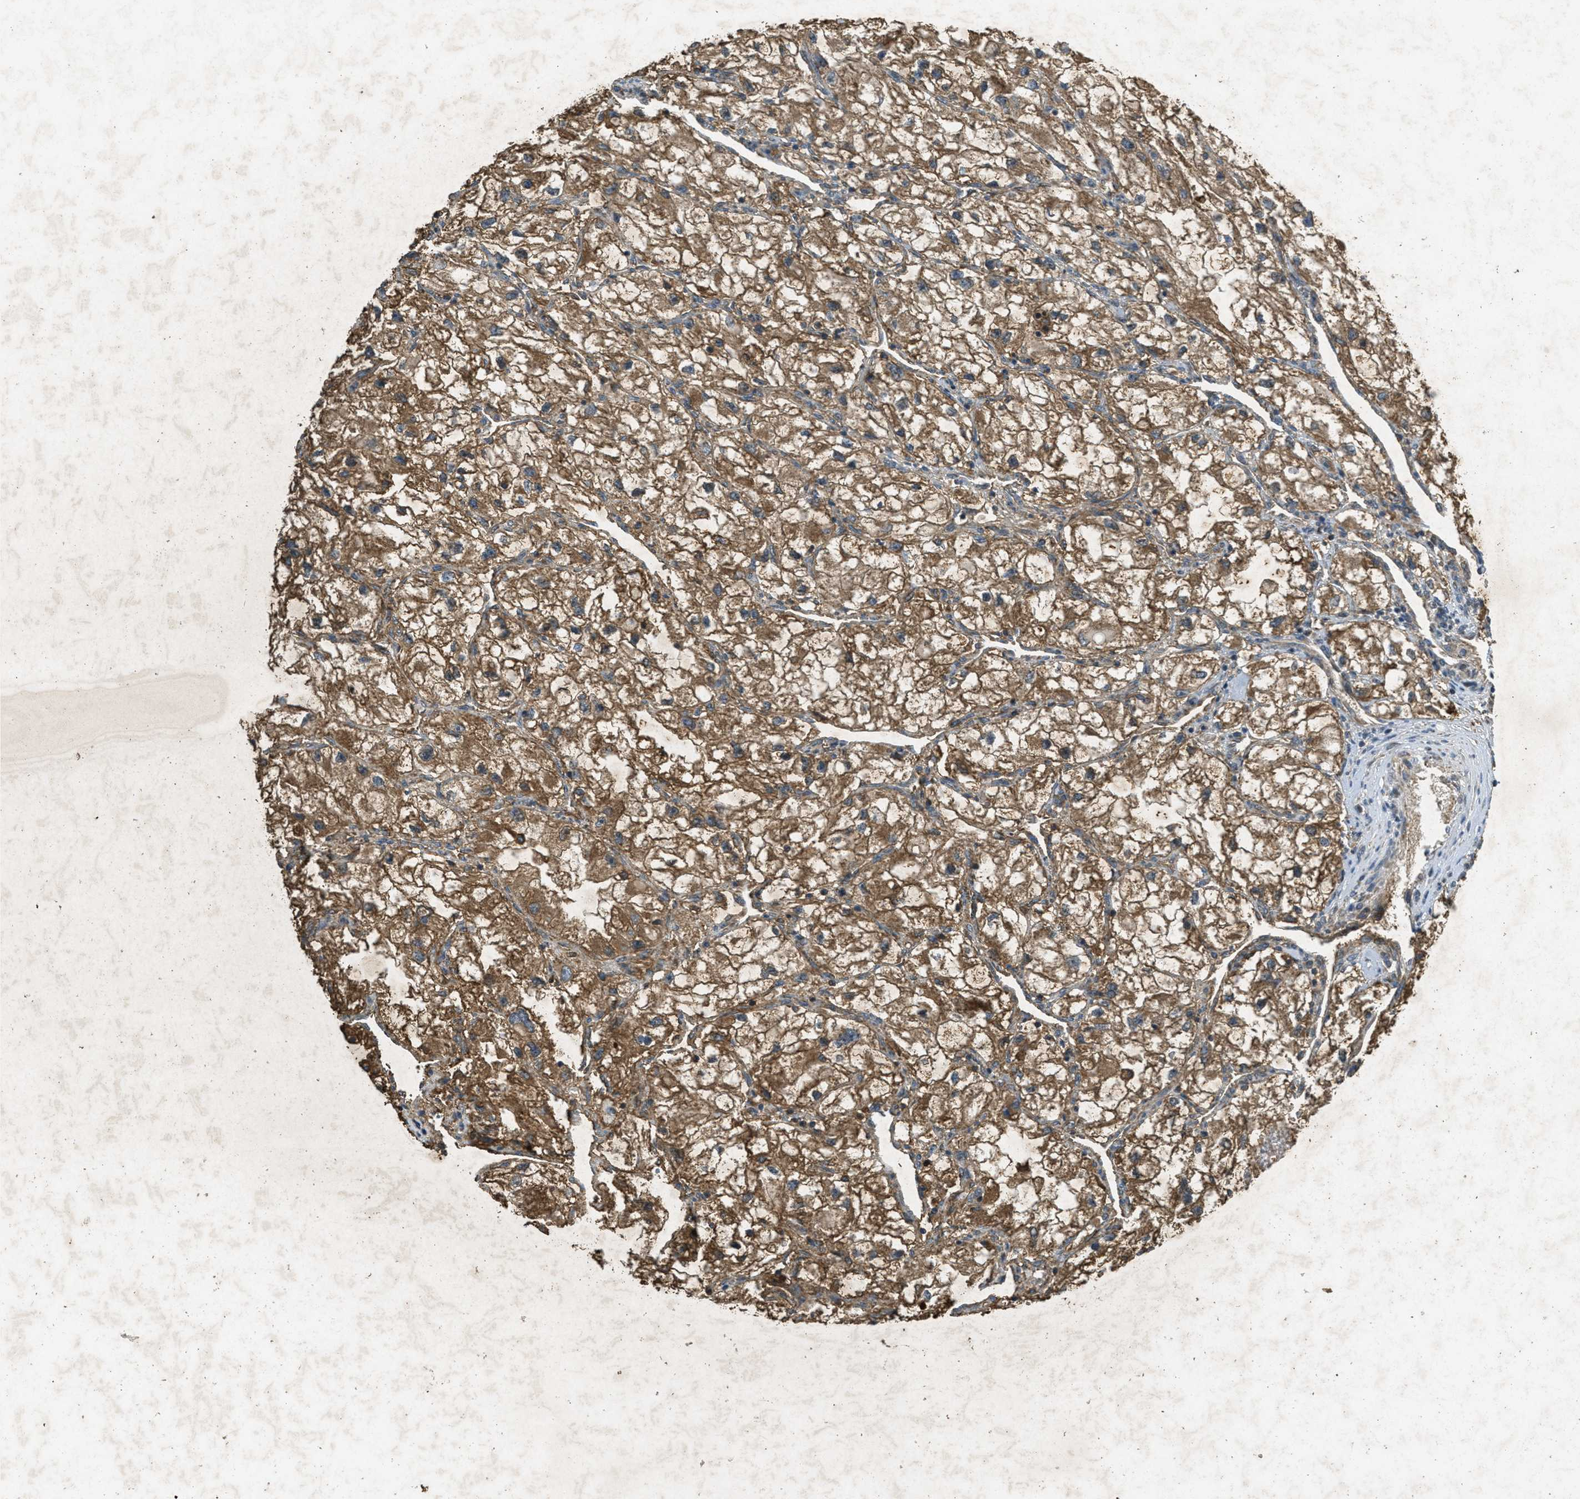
{"staining": {"intensity": "moderate", "quantity": ">75%", "location": "cytoplasmic/membranous"}, "tissue": "renal cancer", "cell_type": "Tumor cells", "image_type": "cancer", "snomed": [{"axis": "morphology", "description": "Adenocarcinoma, NOS"}, {"axis": "topography", "description": "Kidney"}], "caption": "Tumor cells exhibit medium levels of moderate cytoplasmic/membranous positivity in about >75% of cells in adenocarcinoma (renal).", "gene": "PPP1R15A", "patient": {"sex": "female", "age": 70}}